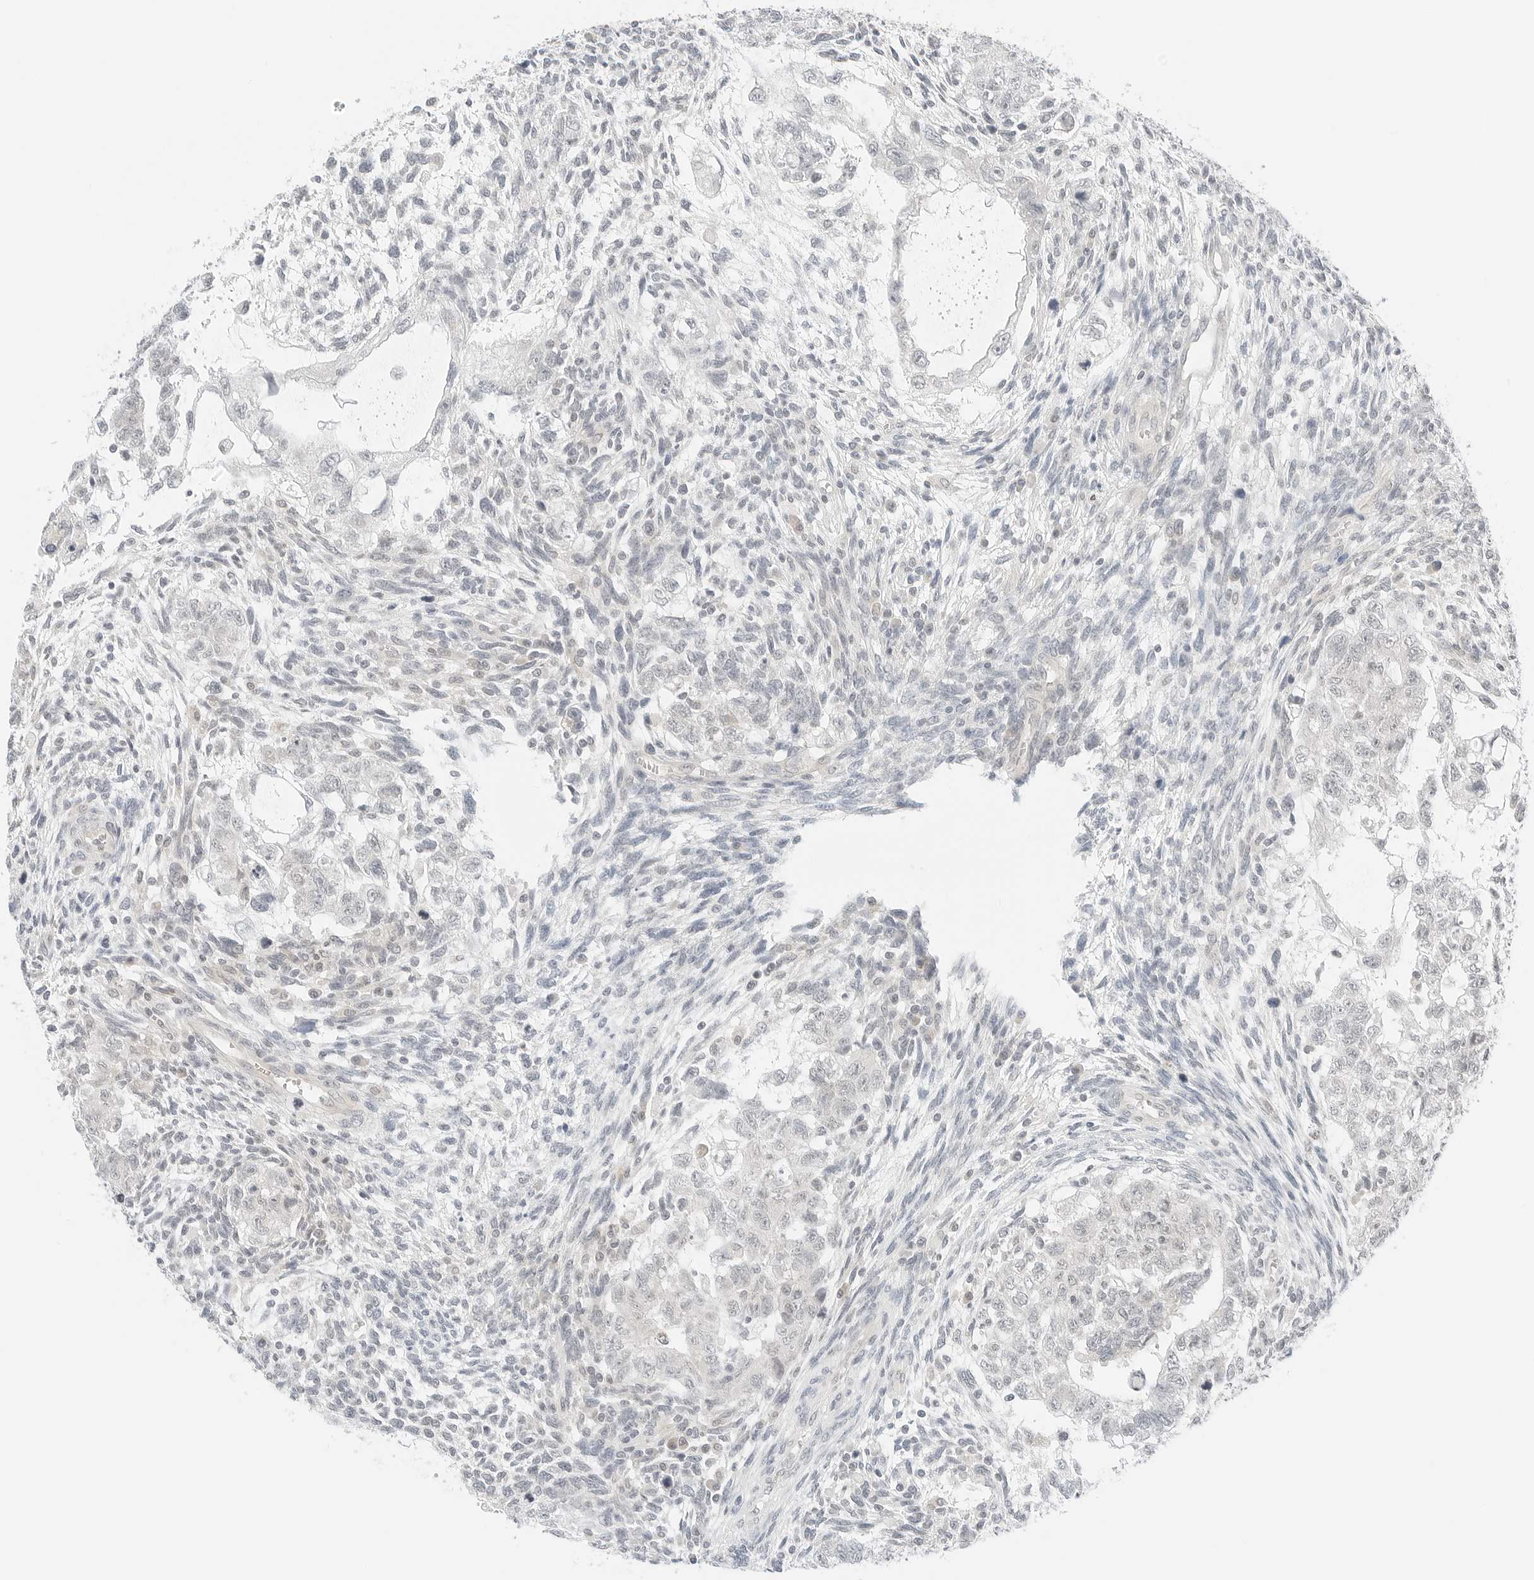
{"staining": {"intensity": "negative", "quantity": "none", "location": "none"}, "tissue": "testis cancer", "cell_type": "Tumor cells", "image_type": "cancer", "snomed": [{"axis": "morphology", "description": "Carcinoma, Embryonal, NOS"}, {"axis": "topography", "description": "Testis"}], "caption": "Immunohistochemistry (IHC) of human testis cancer (embryonal carcinoma) reveals no positivity in tumor cells.", "gene": "IQCC", "patient": {"sex": "male", "age": 37}}